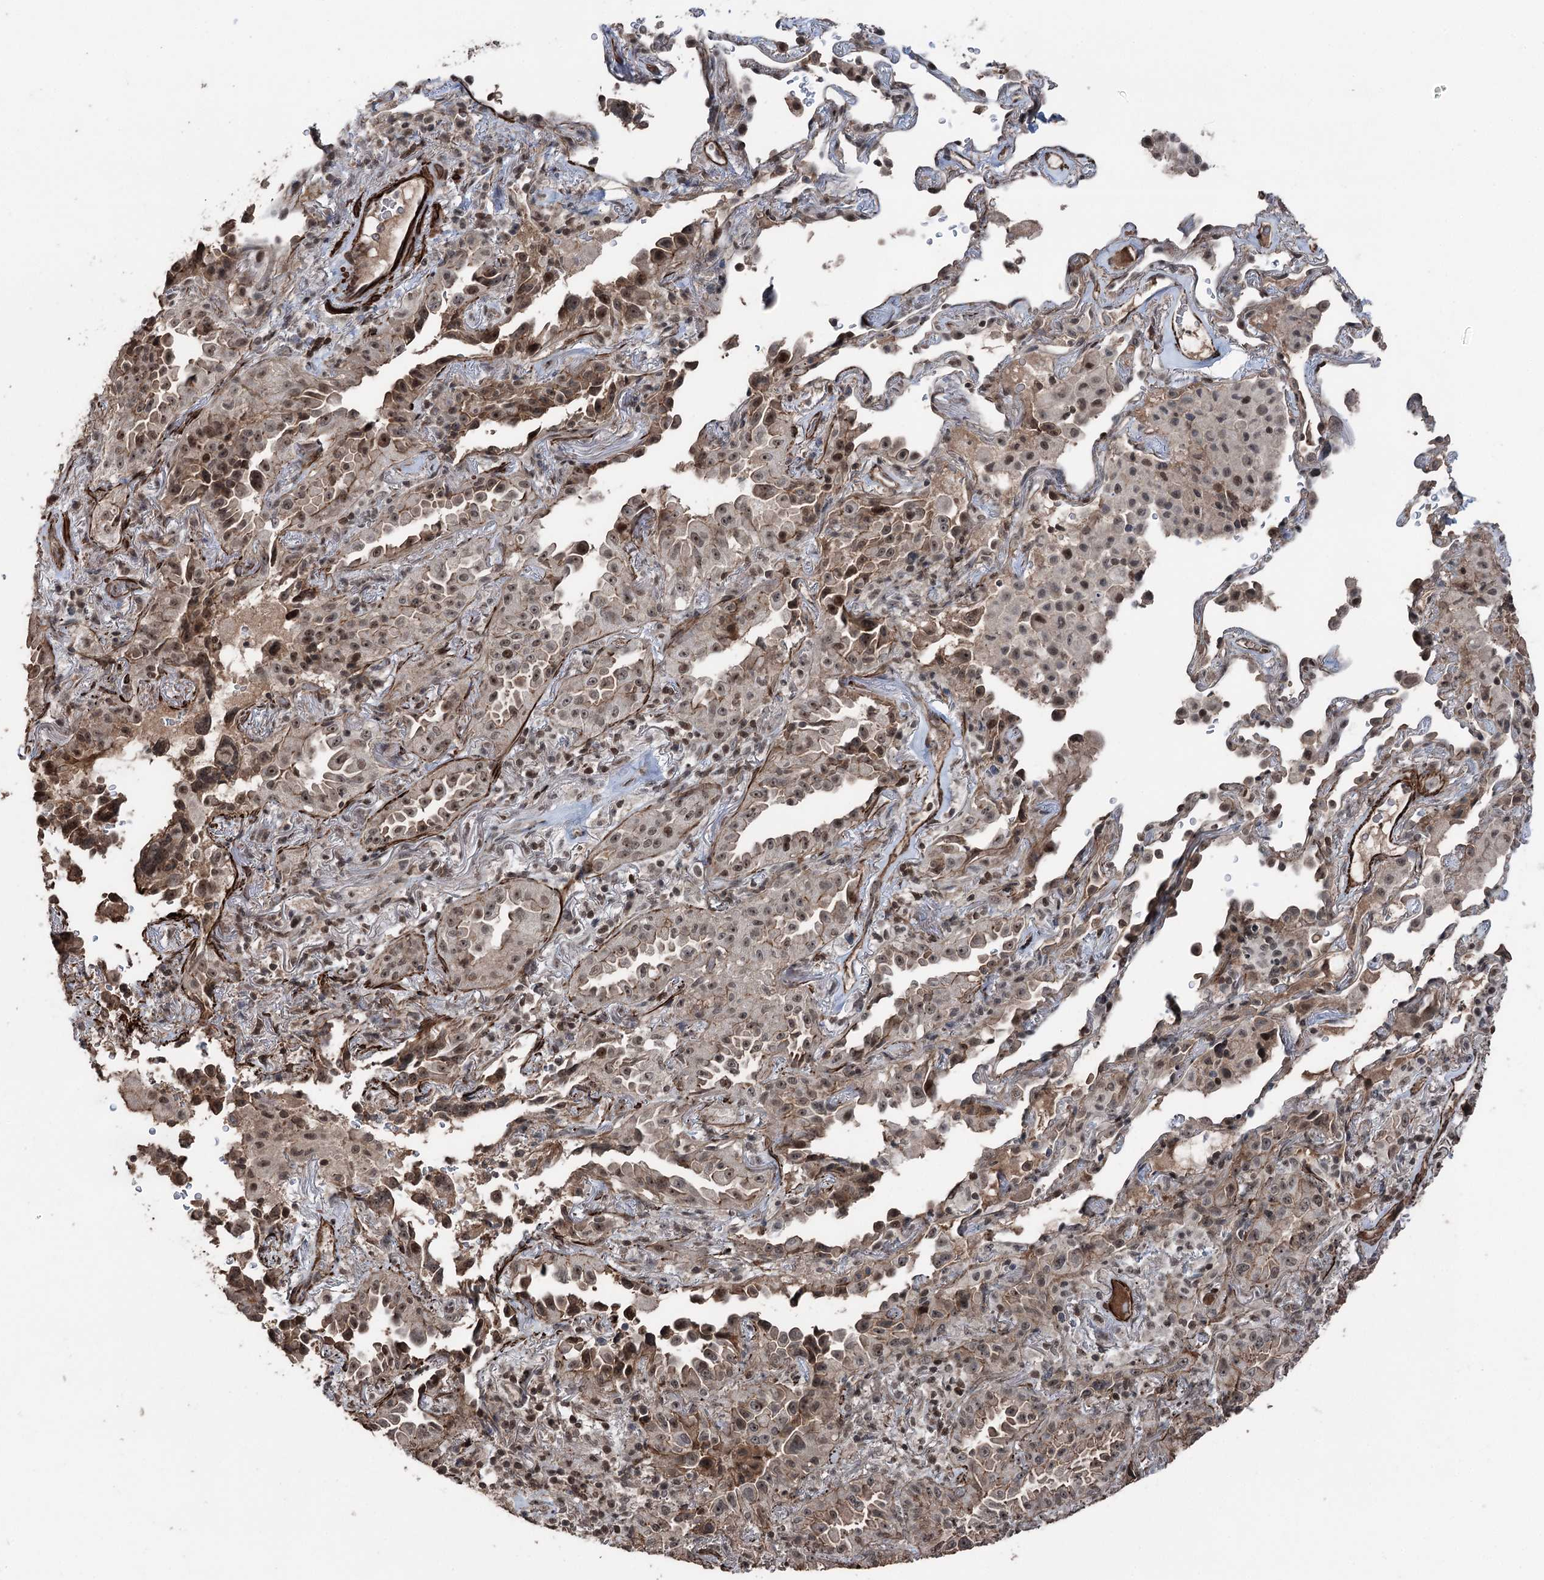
{"staining": {"intensity": "moderate", "quantity": ">75%", "location": "cytoplasmic/membranous,nuclear"}, "tissue": "lung cancer", "cell_type": "Tumor cells", "image_type": "cancer", "snomed": [{"axis": "morphology", "description": "Adenocarcinoma, NOS"}, {"axis": "topography", "description": "Lung"}], "caption": "IHC staining of lung adenocarcinoma, which shows medium levels of moderate cytoplasmic/membranous and nuclear expression in approximately >75% of tumor cells indicating moderate cytoplasmic/membranous and nuclear protein positivity. The staining was performed using DAB (brown) for protein detection and nuclei were counterstained in hematoxylin (blue).", "gene": "CCDC82", "patient": {"sex": "female", "age": 69}}